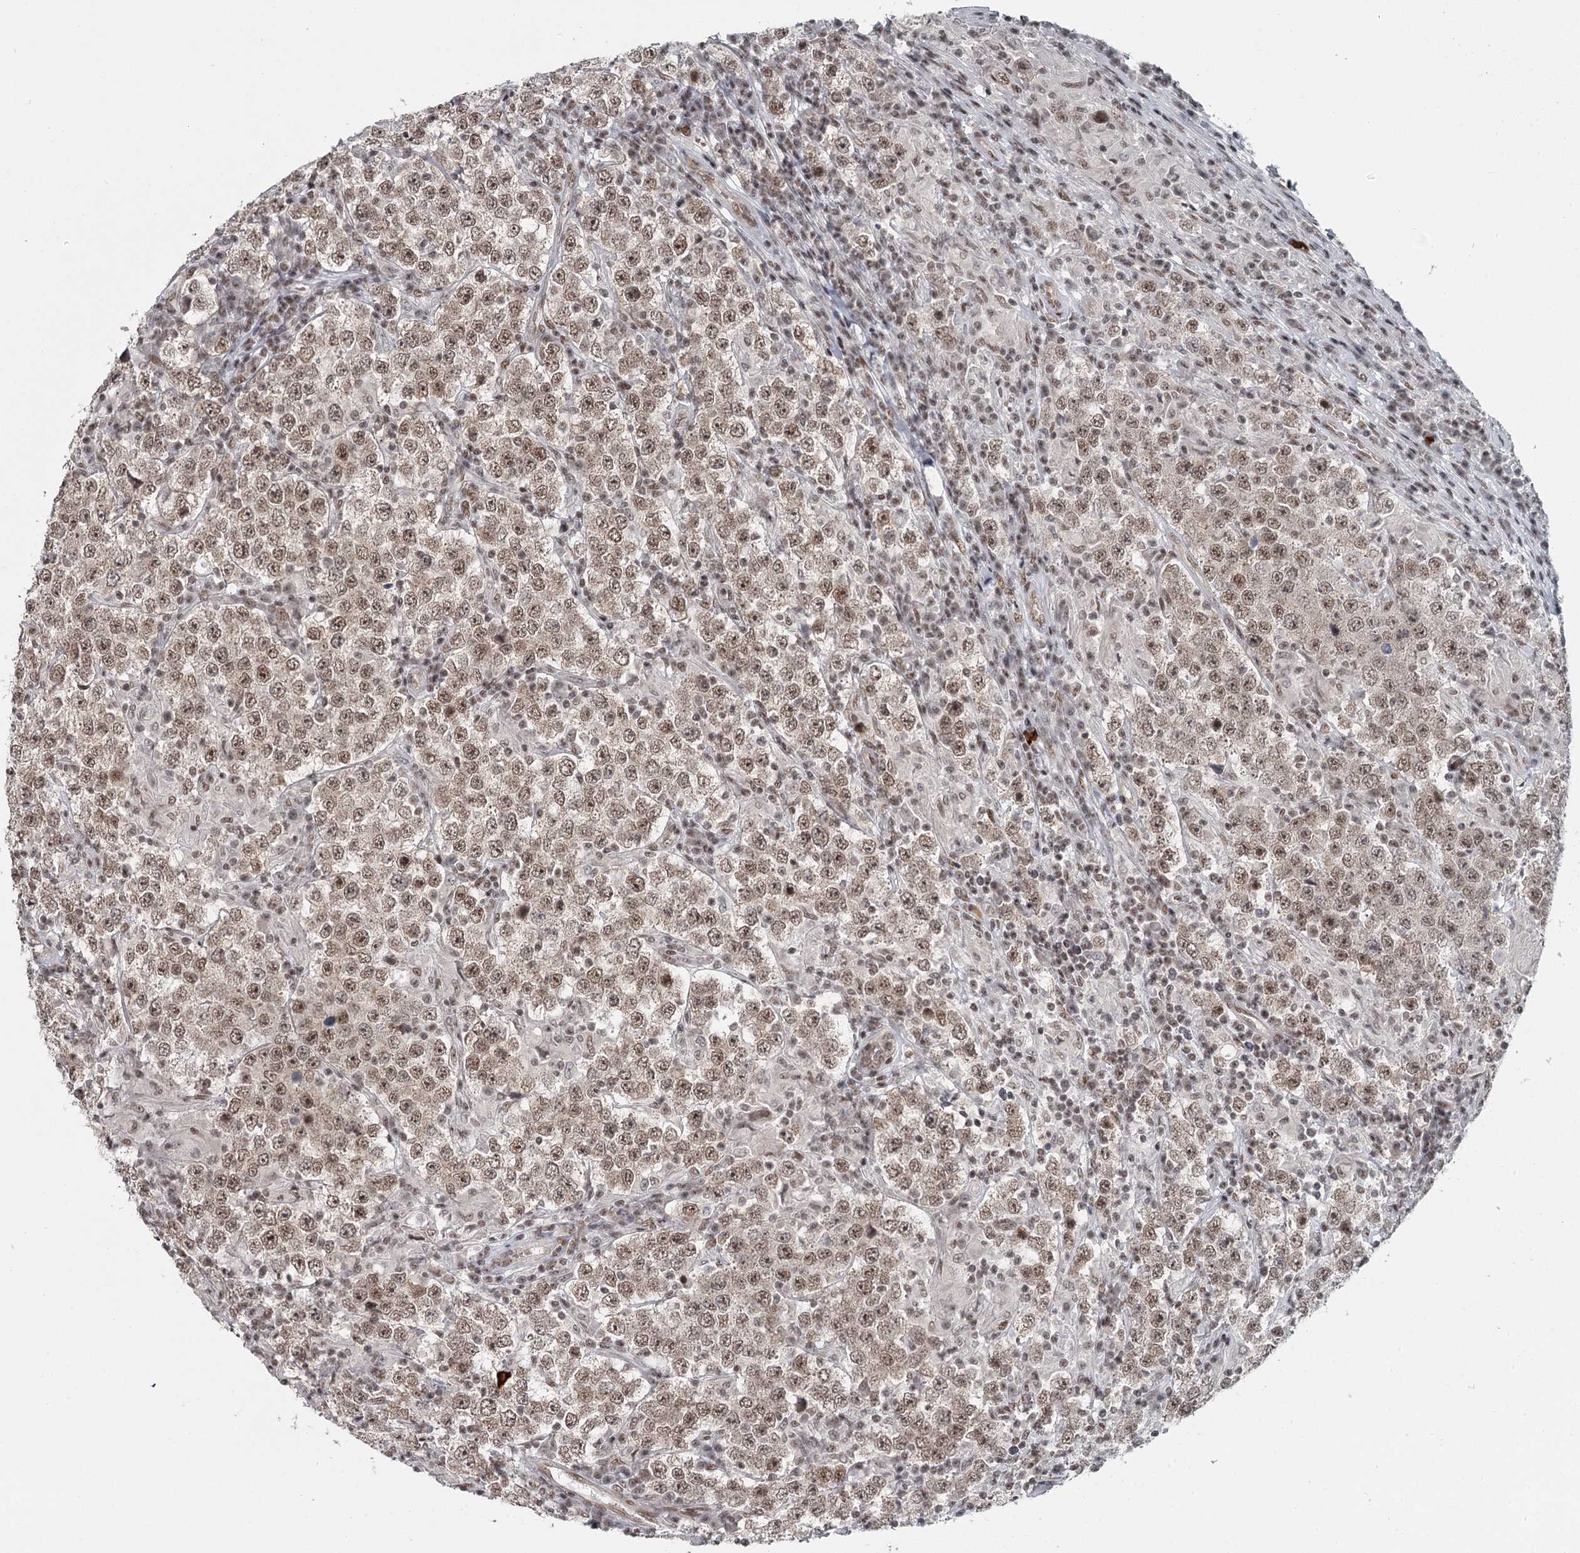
{"staining": {"intensity": "moderate", "quantity": ">75%", "location": "nuclear"}, "tissue": "testis cancer", "cell_type": "Tumor cells", "image_type": "cancer", "snomed": [{"axis": "morphology", "description": "Normal tissue, NOS"}, {"axis": "morphology", "description": "Urothelial carcinoma, High grade"}, {"axis": "morphology", "description": "Seminoma, NOS"}, {"axis": "morphology", "description": "Carcinoma, Embryonal, NOS"}, {"axis": "topography", "description": "Urinary bladder"}, {"axis": "topography", "description": "Testis"}], "caption": "There is medium levels of moderate nuclear expression in tumor cells of urothelial carcinoma (high-grade) (testis), as demonstrated by immunohistochemical staining (brown color).", "gene": "FAM13C", "patient": {"sex": "male", "age": 41}}